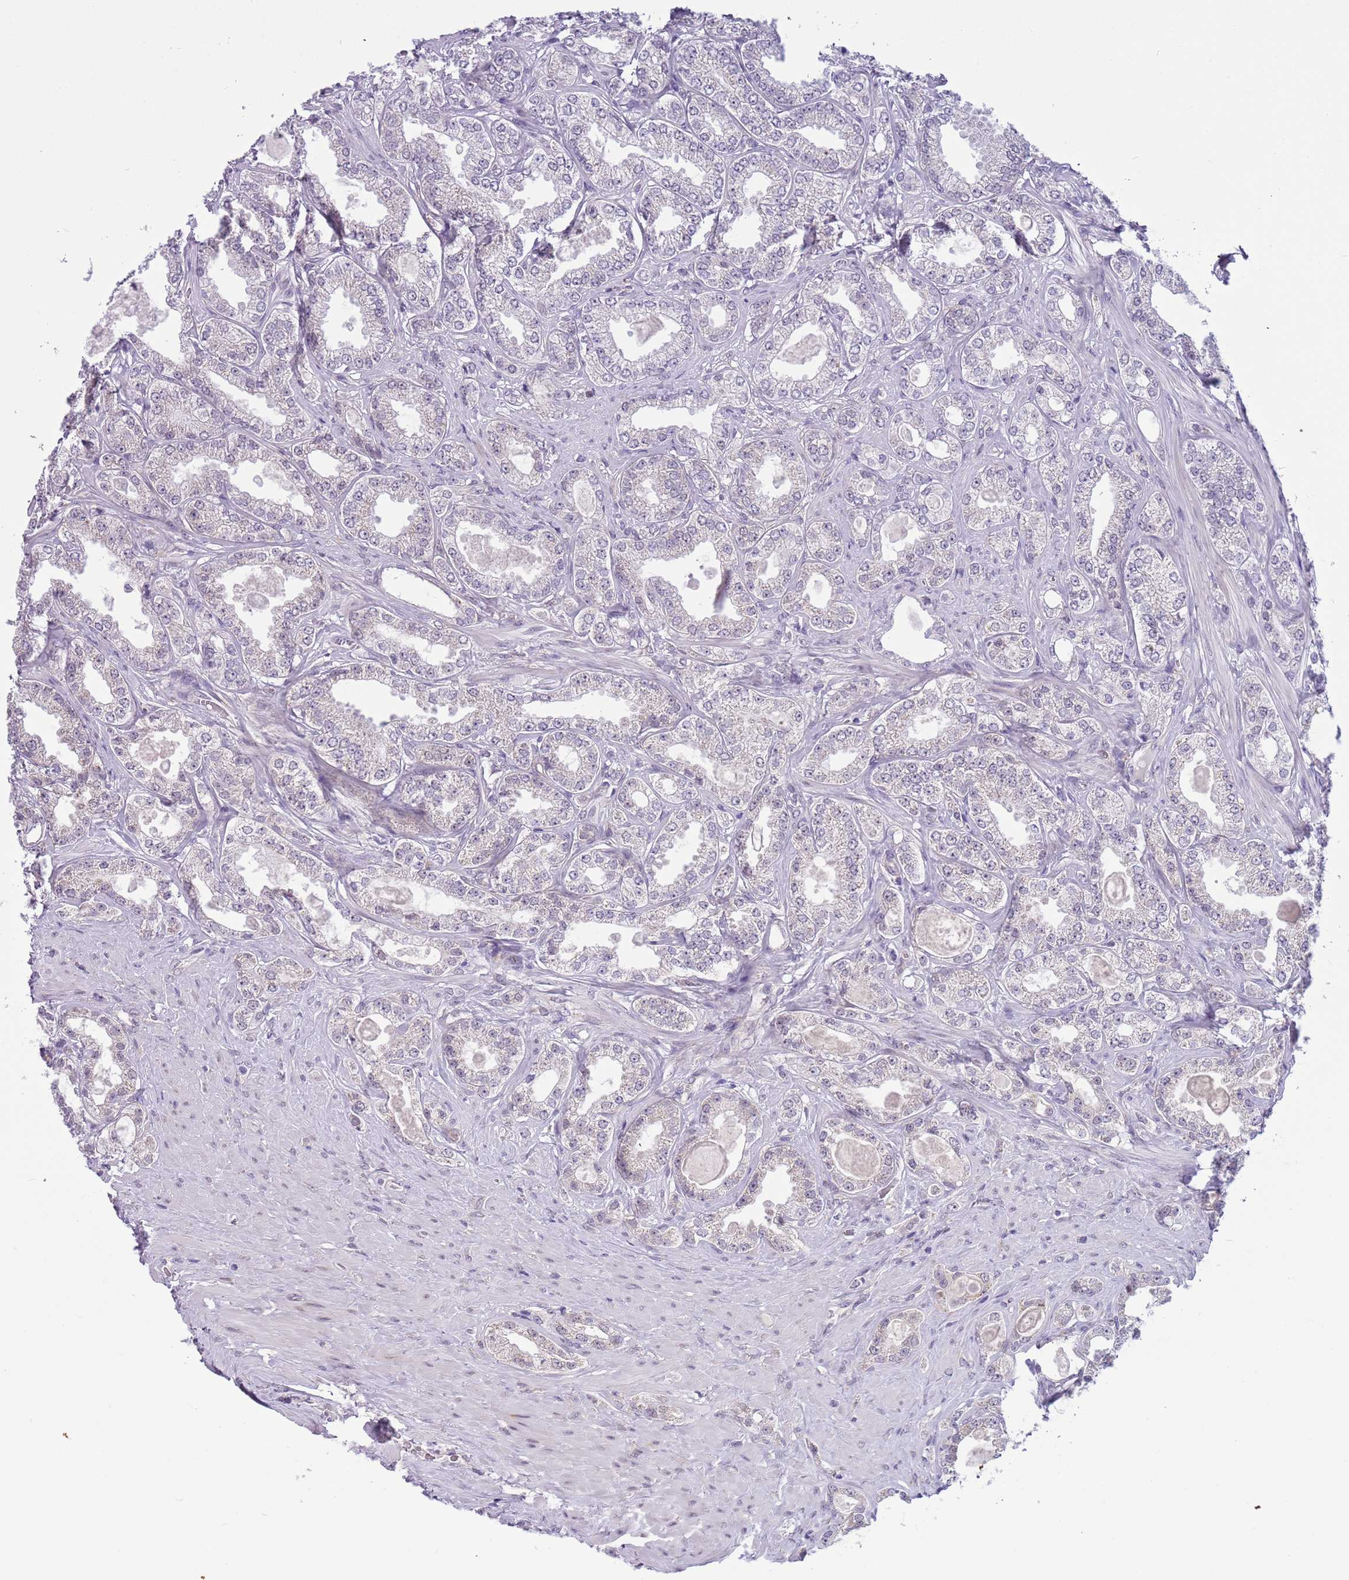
{"staining": {"intensity": "negative", "quantity": "none", "location": "none"}, "tissue": "prostate cancer", "cell_type": "Tumor cells", "image_type": "cancer", "snomed": [{"axis": "morphology", "description": "Adenocarcinoma, Low grade"}, {"axis": "topography", "description": "Prostate"}], "caption": "A photomicrograph of prostate cancer stained for a protein shows no brown staining in tumor cells.", "gene": "FAM120C", "patient": {"sex": "male", "age": 63}}